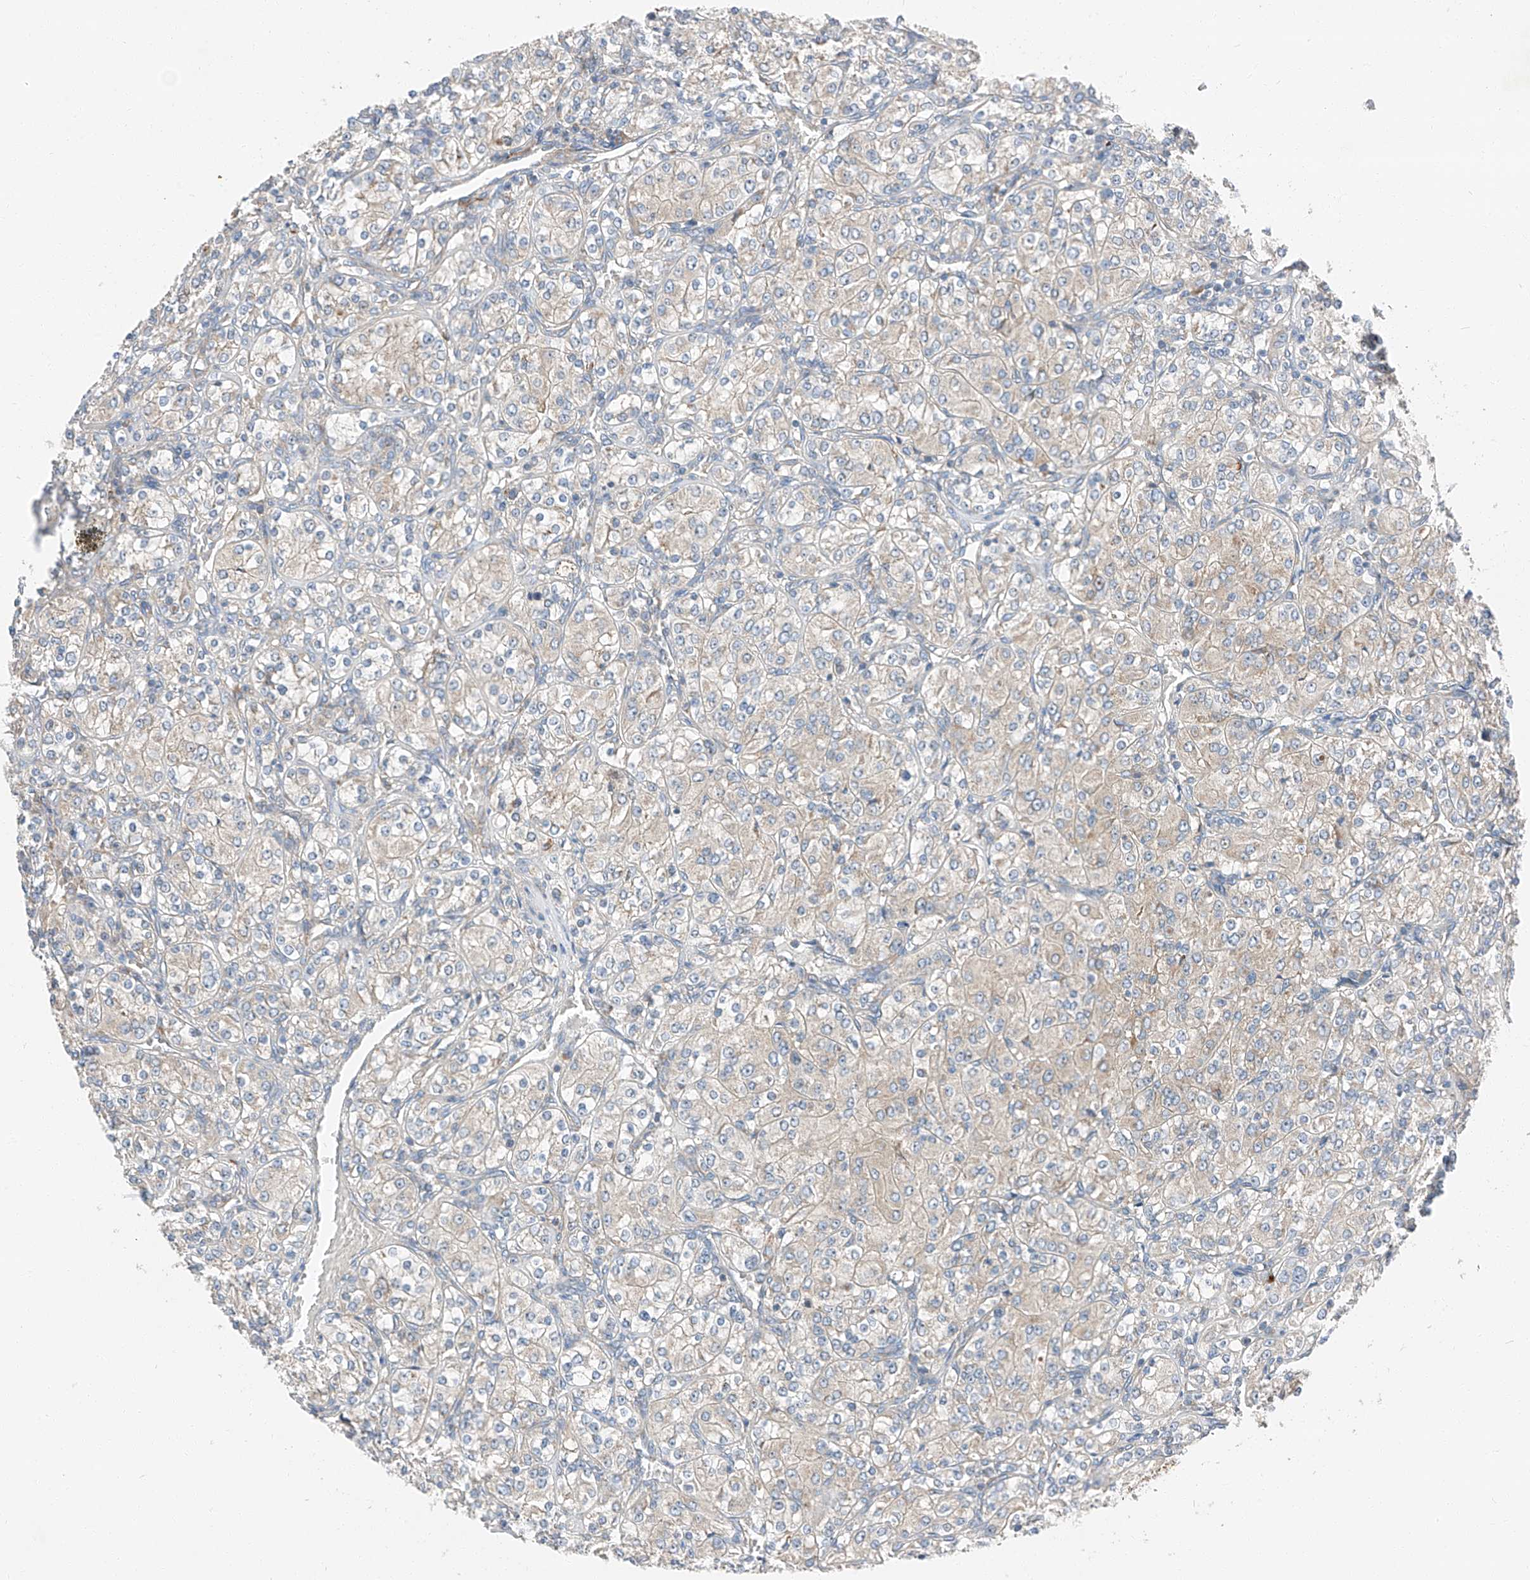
{"staining": {"intensity": "negative", "quantity": "none", "location": "none"}, "tissue": "renal cancer", "cell_type": "Tumor cells", "image_type": "cancer", "snomed": [{"axis": "morphology", "description": "Adenocarcinoma, NOS"}, {"axis": "topography", "description": "Kidney"}], "caption": "Renal adenocarcinoma was stained to show a protein in brown. There is no significant staining in tumor cells.", "gene": "ZC3H15", "patient": {"sex": "male", "age": 77}}